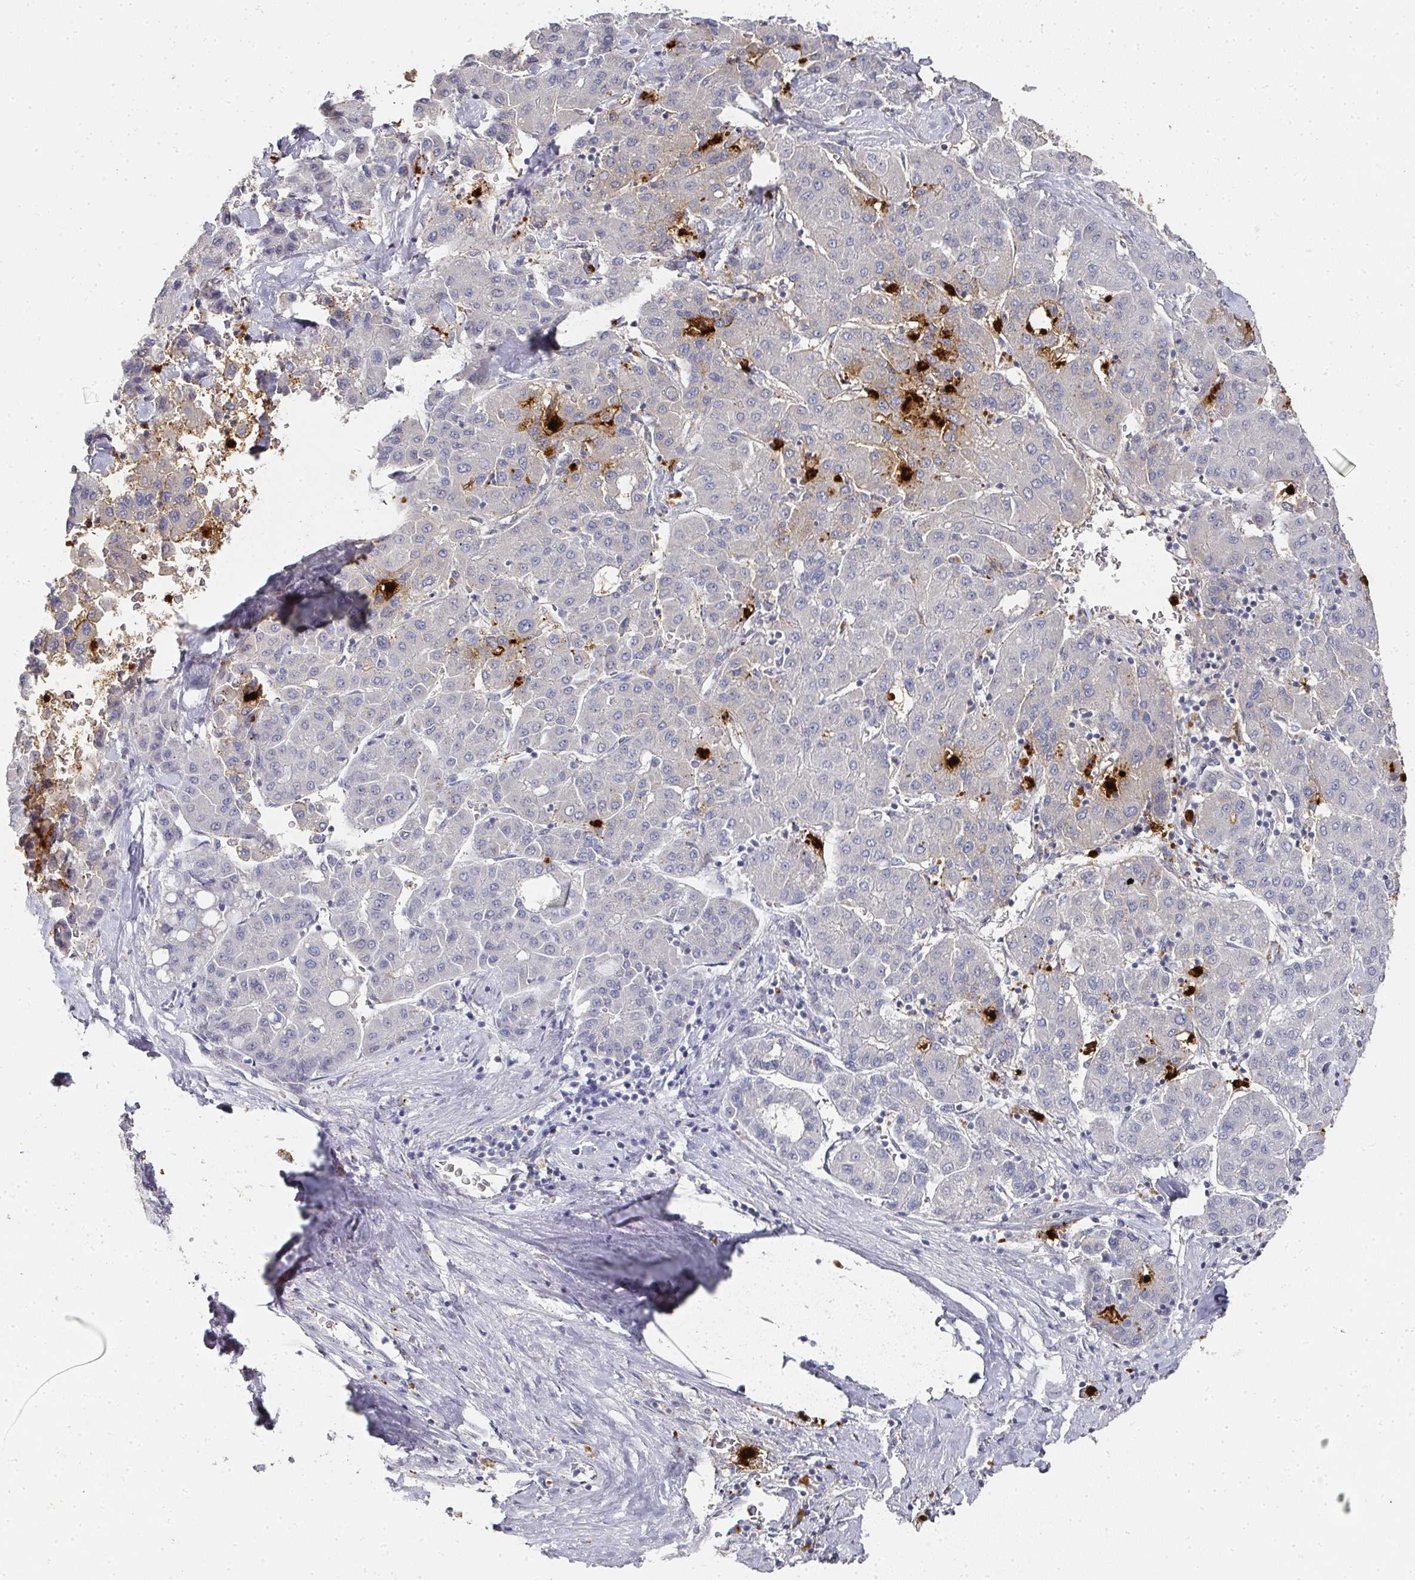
{"staining": {"intensity": "moderate", "quantity": "<25%", "location": "cytoplasmic/membranous"}, "tissue": "liver cancer", "cell_type": "Tumor cells", "image_type": "cancer", "snomed": [{"axis": "morphology", "description": "Carcinoma, Hepatocellular, NOS"}, {"axis": "topography", "description": "Liver"}], "caption": "Immunohistochemistry (IHC) of liver cancer (hepatocellular carcinoma) exhibits low levels of moderate cytoplasmic/membranous staining in about <25% of tumor cells.", "gene": "CAMP", "patient": {"sex": "male", "age": 65}}